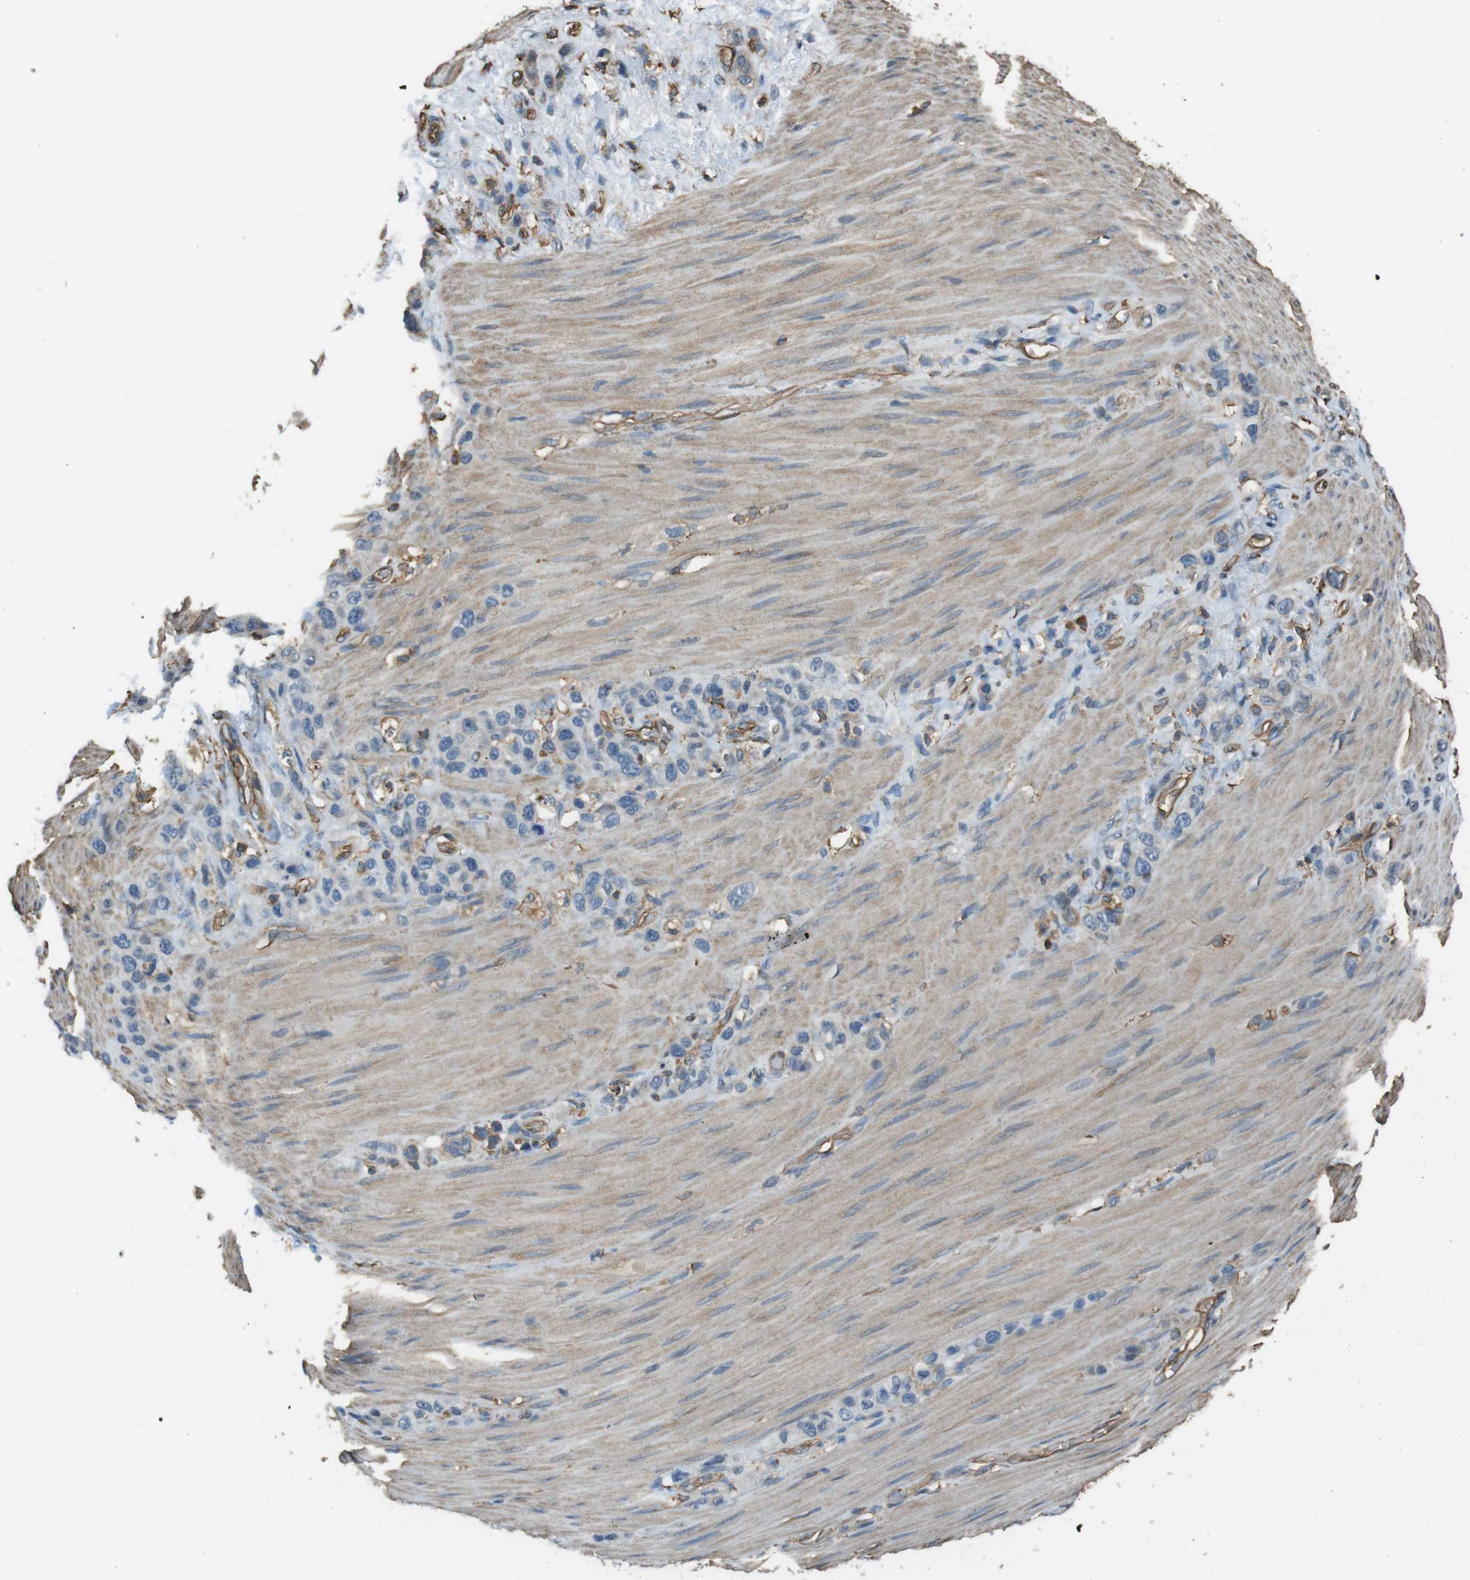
{"staining": {"intensity": "weak", "quantity": "<25%", "location": "cytoplasmic/membranous"}, "tissue": "stomach cancer", "cell_type": "Tumor cells", "image_type": "cancer", "snomed": [{"axis": "morphology", "description": "Adenocarcinoma, NOS"}, {"axis": "morphology", "description": "Adenocarcinoma, High grade"}, {"axis": "topography", "description": "Stomach, upper"}, {"axis": "topography", "description": "Stomach, lower"}], "caption": "Stomach adenocarcinoma (high-grade) was stained to show a protein in brown. There is no significant staining in tumor cells.", "gene": "FCAR", "patient": {"sex": "female", "age": 65}}